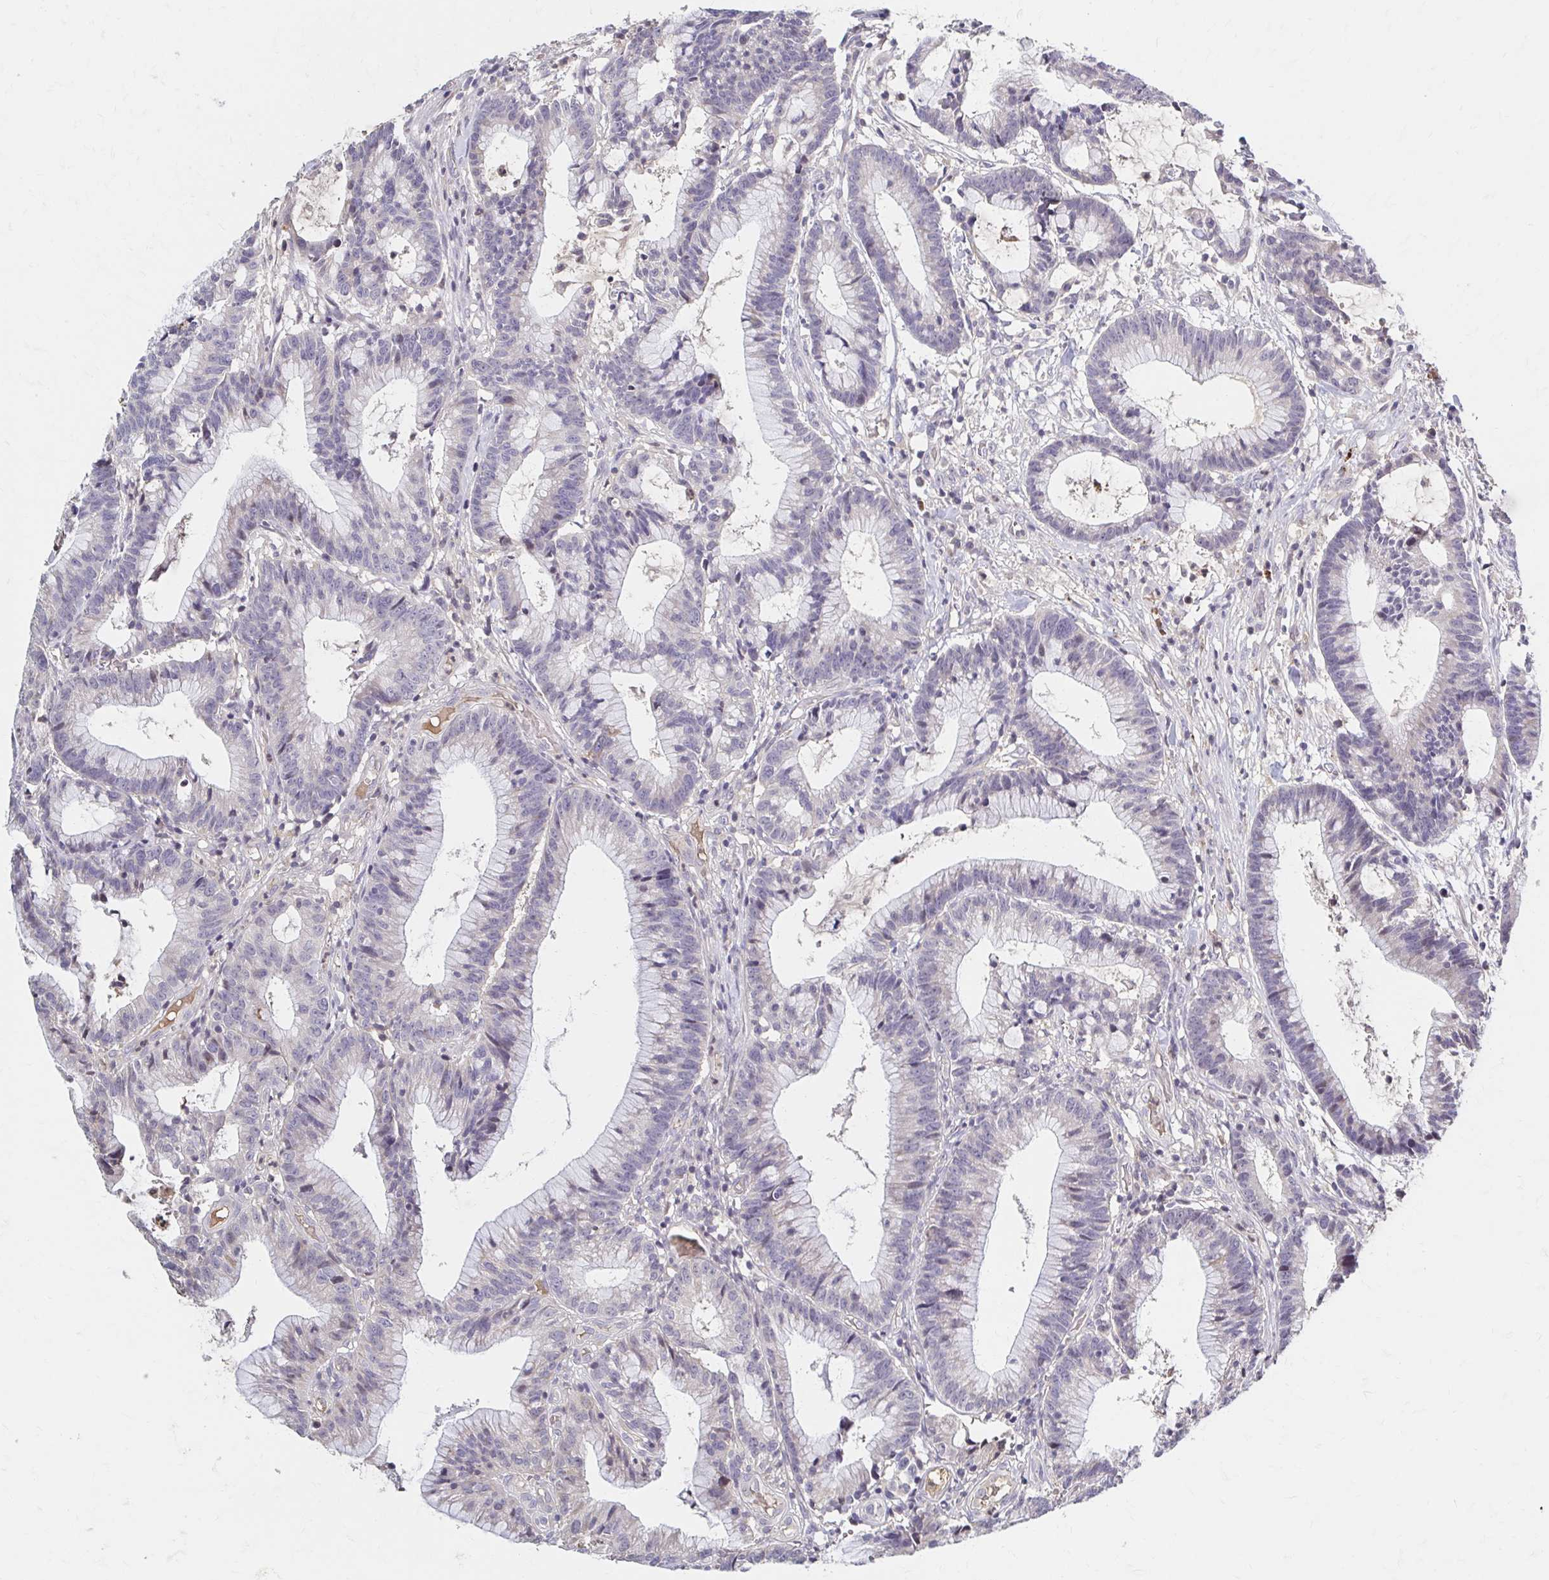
{"staining": {"intensity": "negative", "quantity": "none", "location": "none"}, "tissue": "colorectal cancer", "cell_type": "Tumor cells", "image_type": "cancer", "snomed": [{"axis": "morphology", "description": "Adenocarcinoma, NOS"}, {"axis": "topography", "description": "Colon"}], "caption": "Photomicrograph shows no protein staining in tumor cells of colorectal cancer tissue.", "gene": "HMGCS2", "patient": {"sex": "female", "age": 78}}